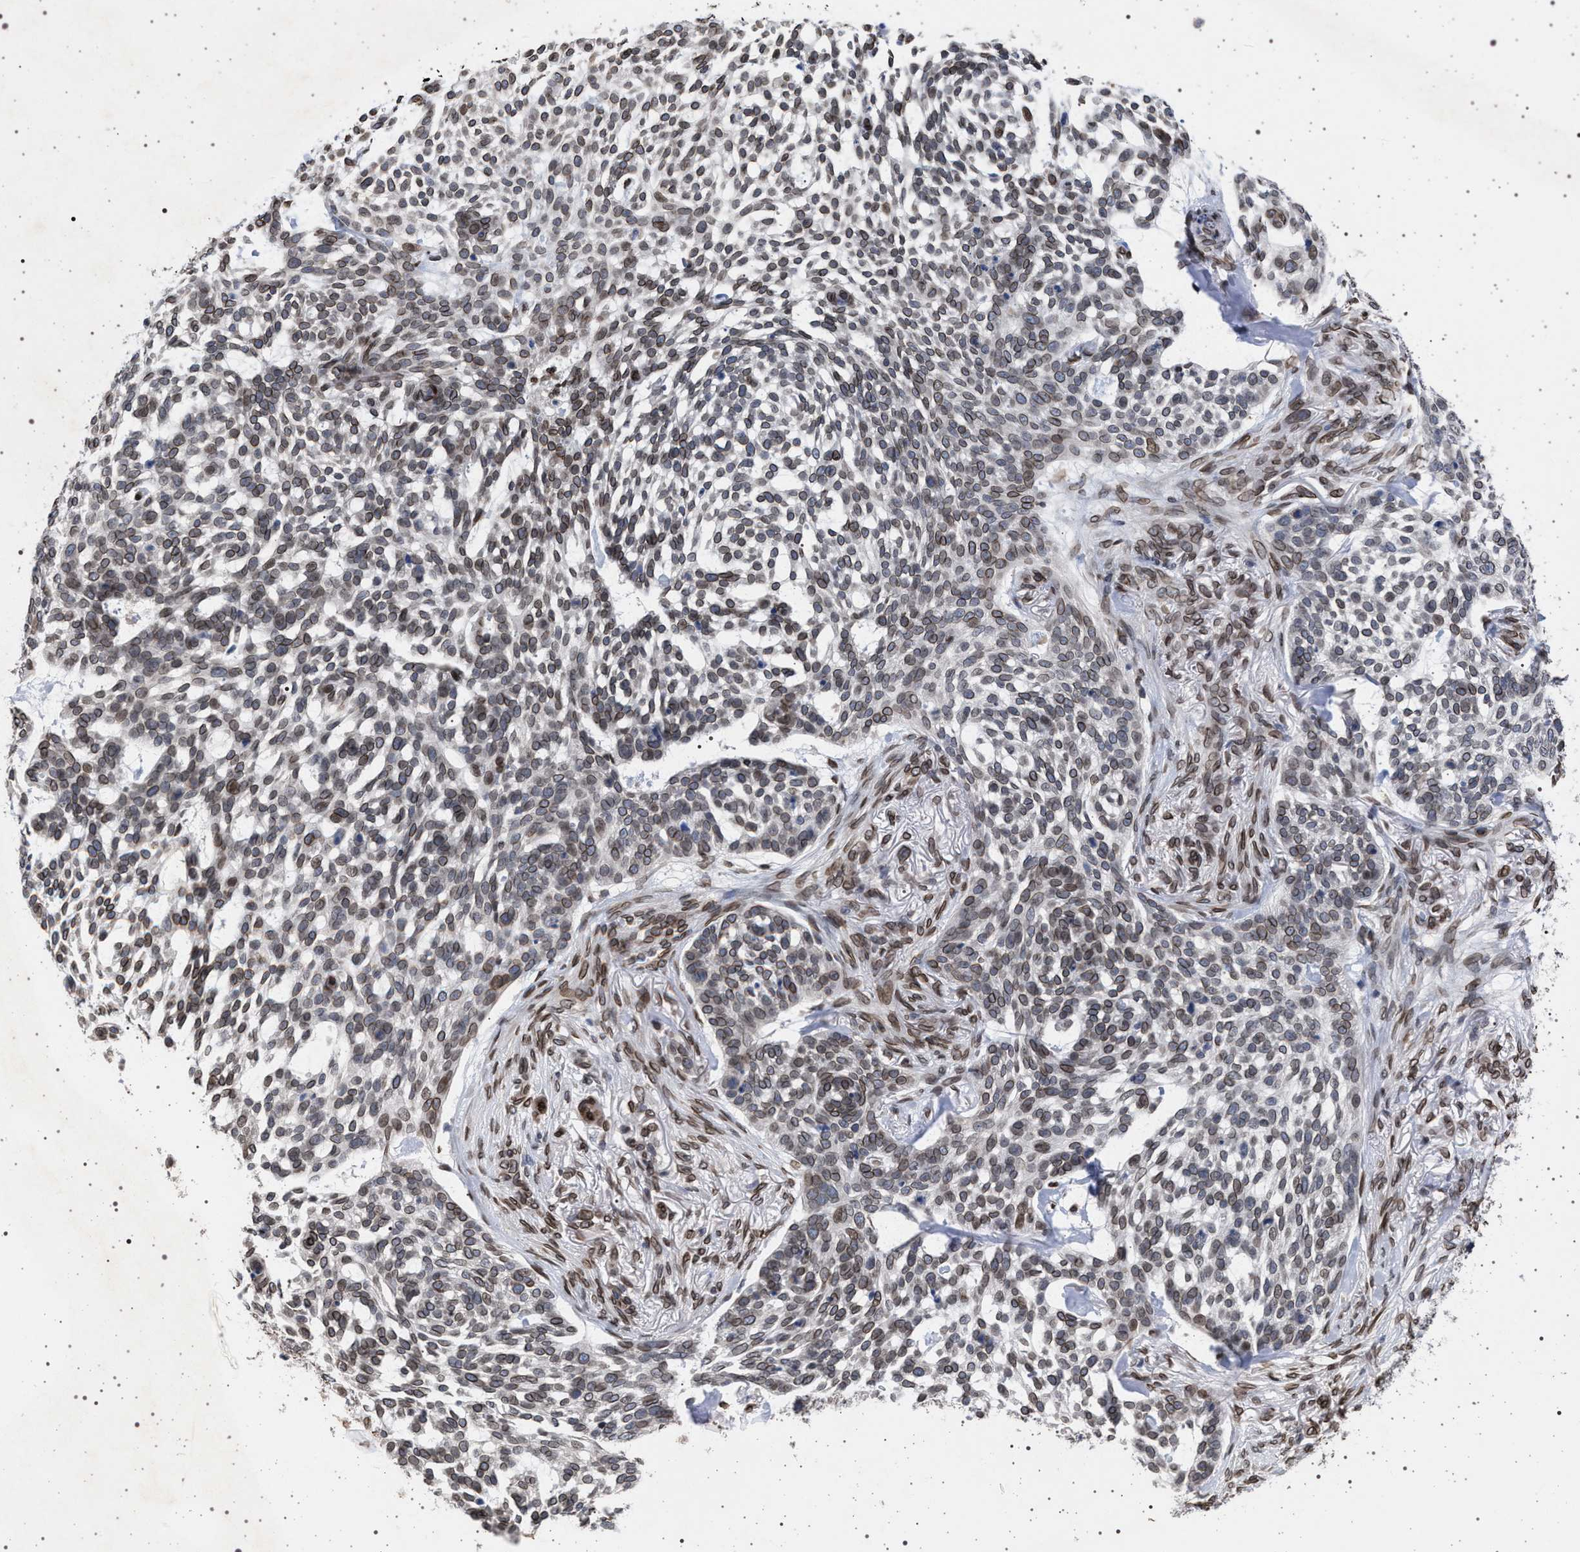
{"staining": {"intensity": "moderate", "quantity": ">75%", "location": "cytoplasmic/membranous,nuclear"}, "tissue": "skin cancer", "cell_type": "Tumor cells", "image_type": "cancer", "snomed": [{"axis": "morphology", "description": "Basal cell carcinoma"}, {"axis": "topography", "description": "Skin"}], "caption": "A micrograph showing moderate cytoplasmic/membranous and nuclear staining in about >75% of tumor cells in skin basal cell carcinoma, as visualized by brown immunohistochemical staining.", "gene": "ING2", "patient": {"sex": "female", "age": 64}}